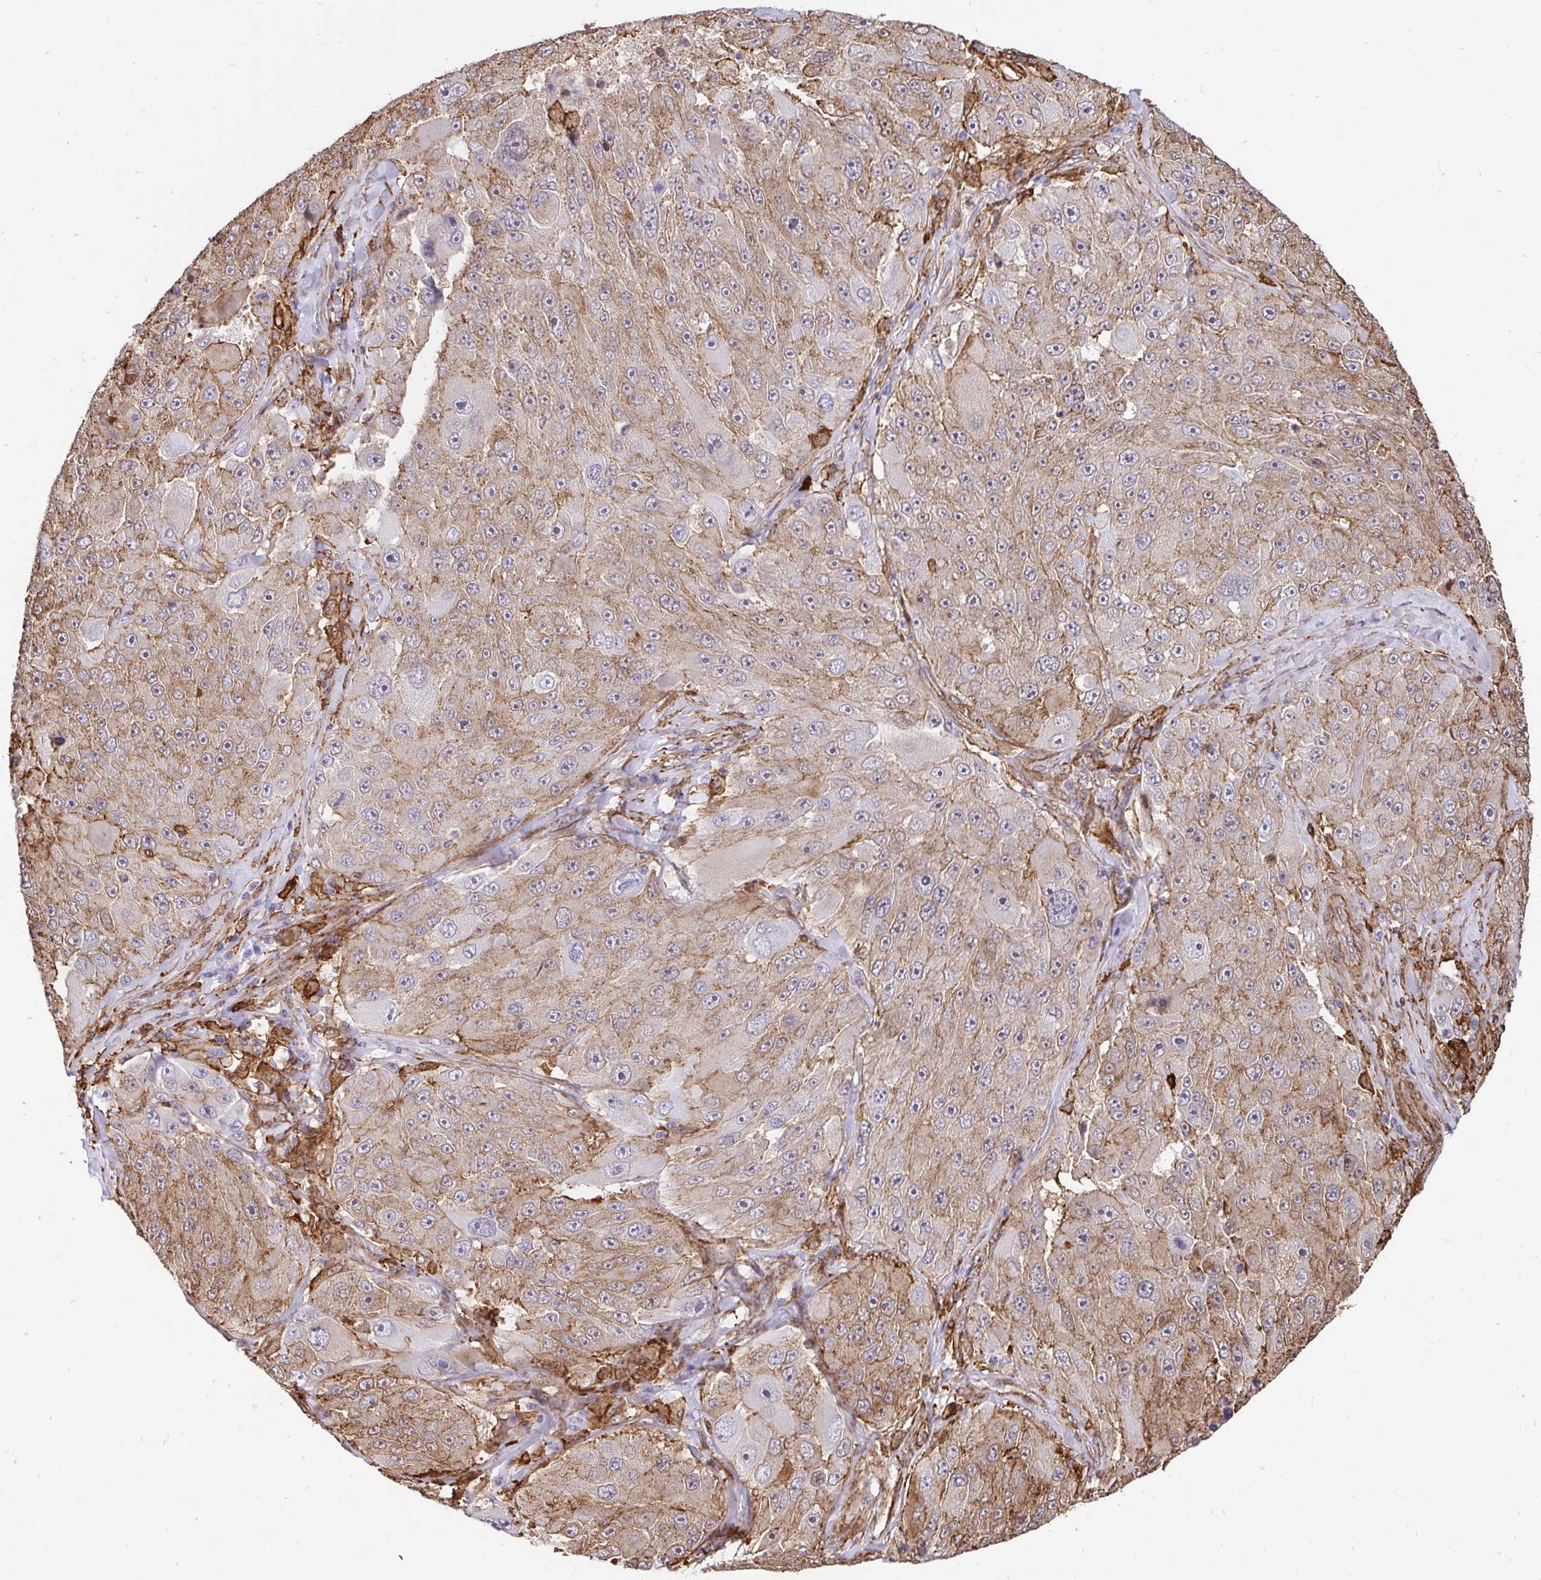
{"staining": {"intensity": "moderate", "quantity": ">75%", "location": "cytoplasmic/membranous"}, "tissue": "melanoma", "cell_type": "Tumor cells", "image_type": "cancer", "snomed": [{"axis": "morphology", "description": "Malignant melanoma, Metastatic site"}, {"axis": "topography", "description": "Lymph node"}], "caption": "Malignant melanoma (metastatic site) tissue reveals moderate cytoplasmic/membranous positivity in approximately >75% of tumor cells (Stains: DAB in brown, nuclei in blue, Microscopy: brightfield microscopy at high magnification).", "gene": "GSN", "patient": {"sex": "male", "age": 62}}